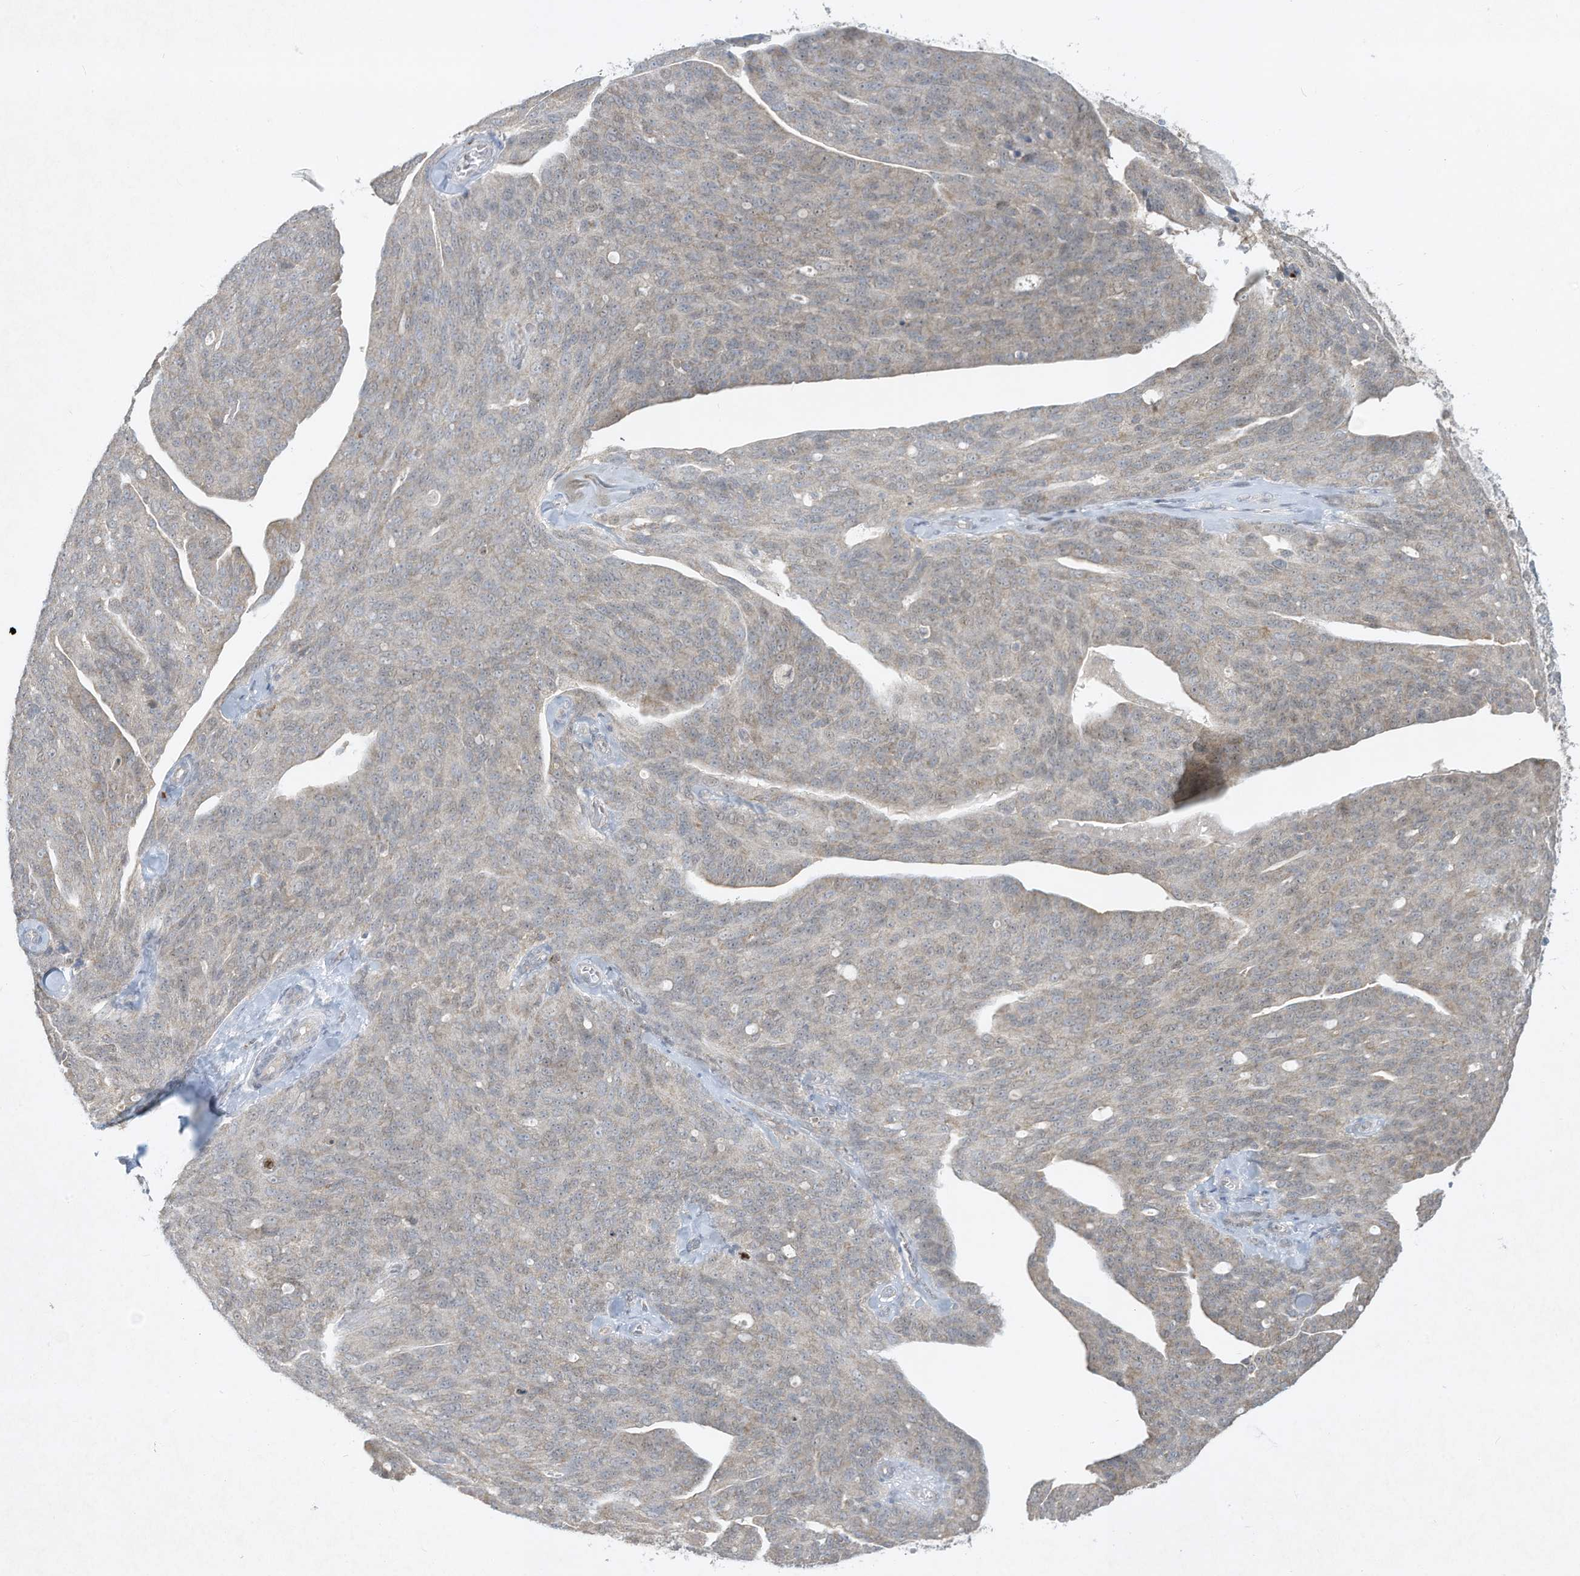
{"staining": {"intensity": "weak", "quantity": "<25%", "location": "cytoplasmic/membranous"}, "tissue": "ovarian cancer", "cell_type": "Tumor cells", "image_type": "cancer", "snomed": [{"axis": "morphology", "description": "Carcinoma, endometroid"}, {"axis": "topography", "description": "Ovary"}], "caption": "This photomicrograph is of endometroid carcinoma (ovarian) stained with immunohistochemistry to label a protein in brown with the nuclei are counter-stained blue. There is no staining in tumor cells. (DAB IHC with hematoxylin counter stain).", "gene": "CHRNA4", "patient": {"sex": "female", "age": 60}}